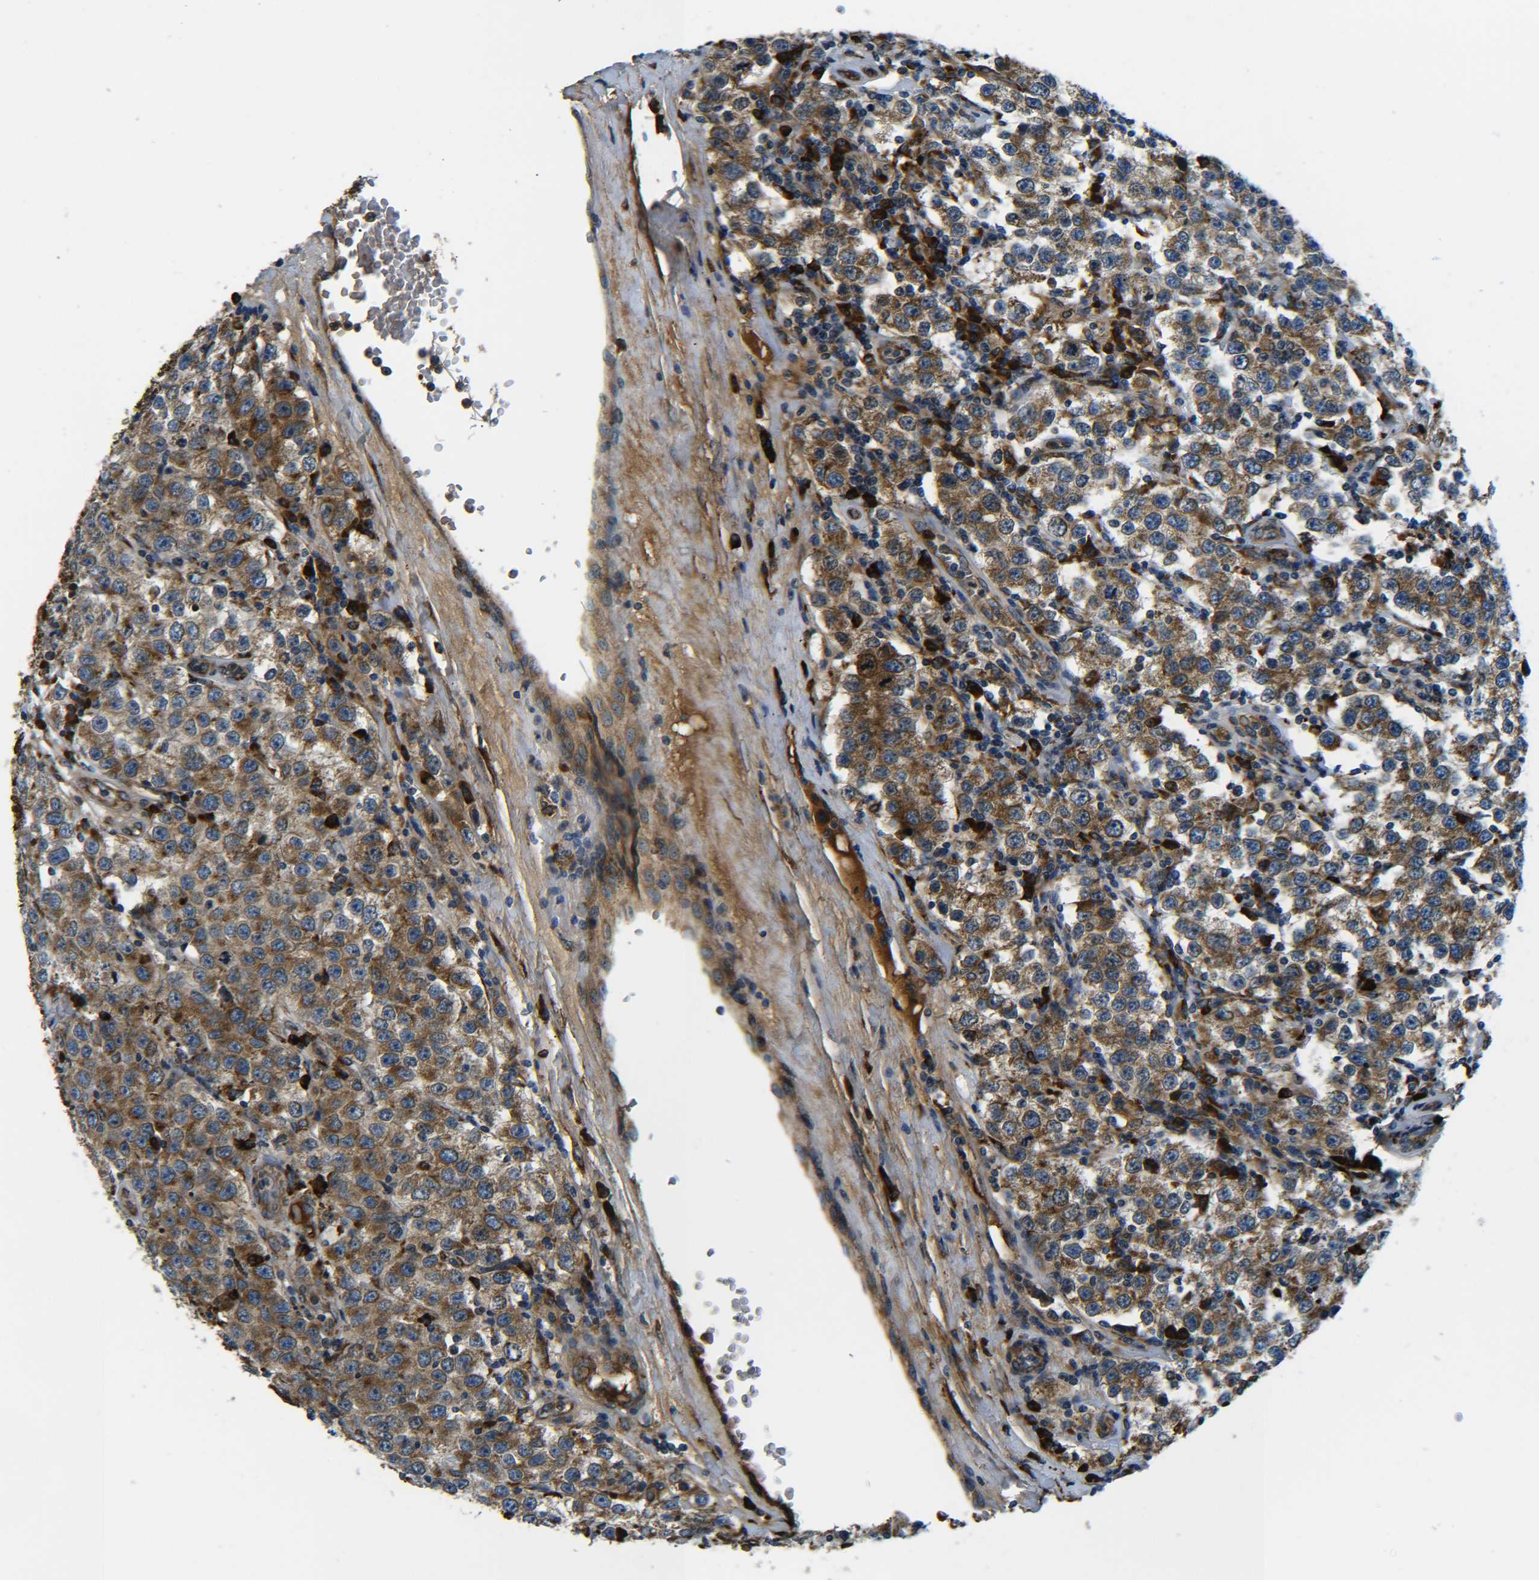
{"staining": {"intensity": "moderate", "quantity": ">75%", "location": "cytoplasmic/membranous"}, "tissue": "testis cancer", "cell_type": "Tumor cells", "image_type": "cancer", "snomed": [{"axis": "morphology", "description": "Seminoma, NOS"}, {"axis": "topography", "description": "Testis"}], "caption": "There is medium levels of moderate cytoplasmic/membranous positivity in tumor cells of testis cancer, as demonstrated by immunohistochemical staining (brown color).", "gene": "PREB", "patient": {"sex": "male", "age": 52}}